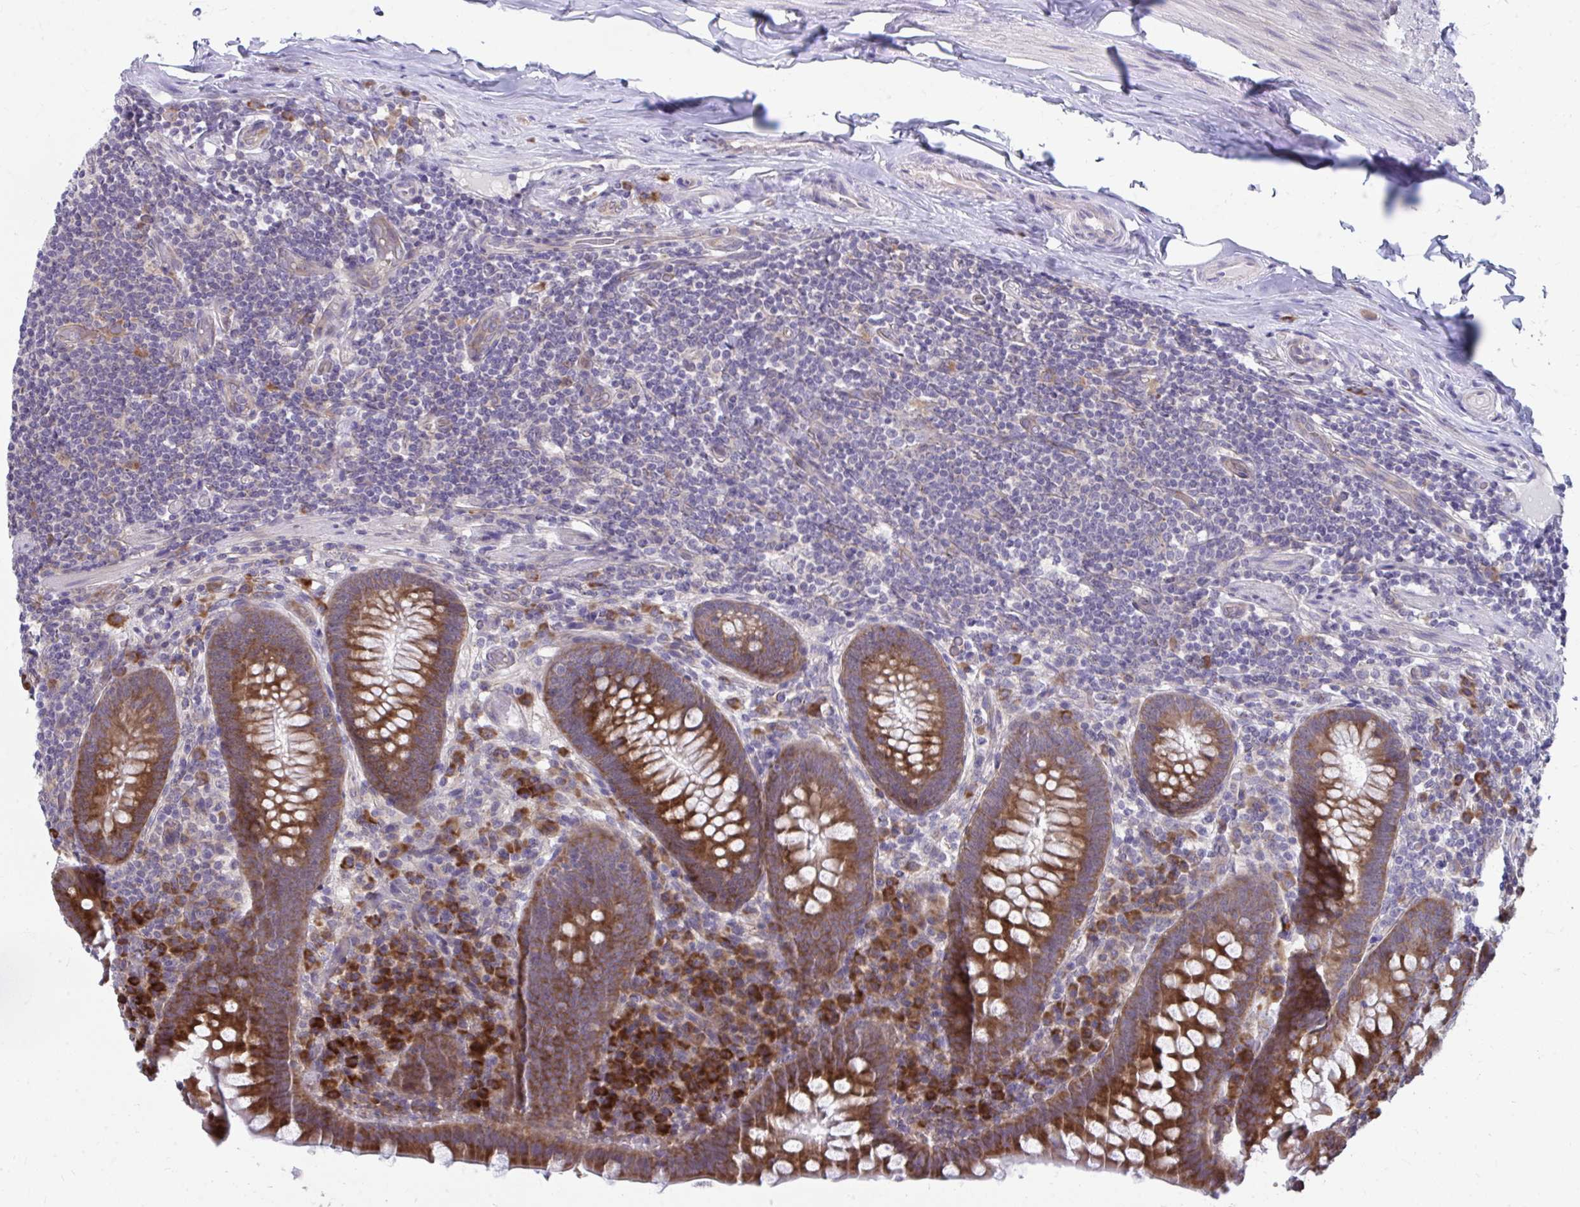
{"staining": {"intensity": "strong", "quantity": ">75%", "location": "cytoplasmic/membranous"}, "tissue": "appendix", "cell_type": "Glandular cells", "image_type": "normal", "snomed": [{"axis": "morphology", "description": "Normal tissue, NOS"}, {"axis": "topography", "description": "Appendix"}], "caption": "The photomicrograph displays immunohistochemical staining of normal appendix. There is strong cytoplasmic/membranous positivity is appreciated in about >75% of glandular cells.", "gene": "SELENON", "patient": {"sex": "male", "age": 71}}